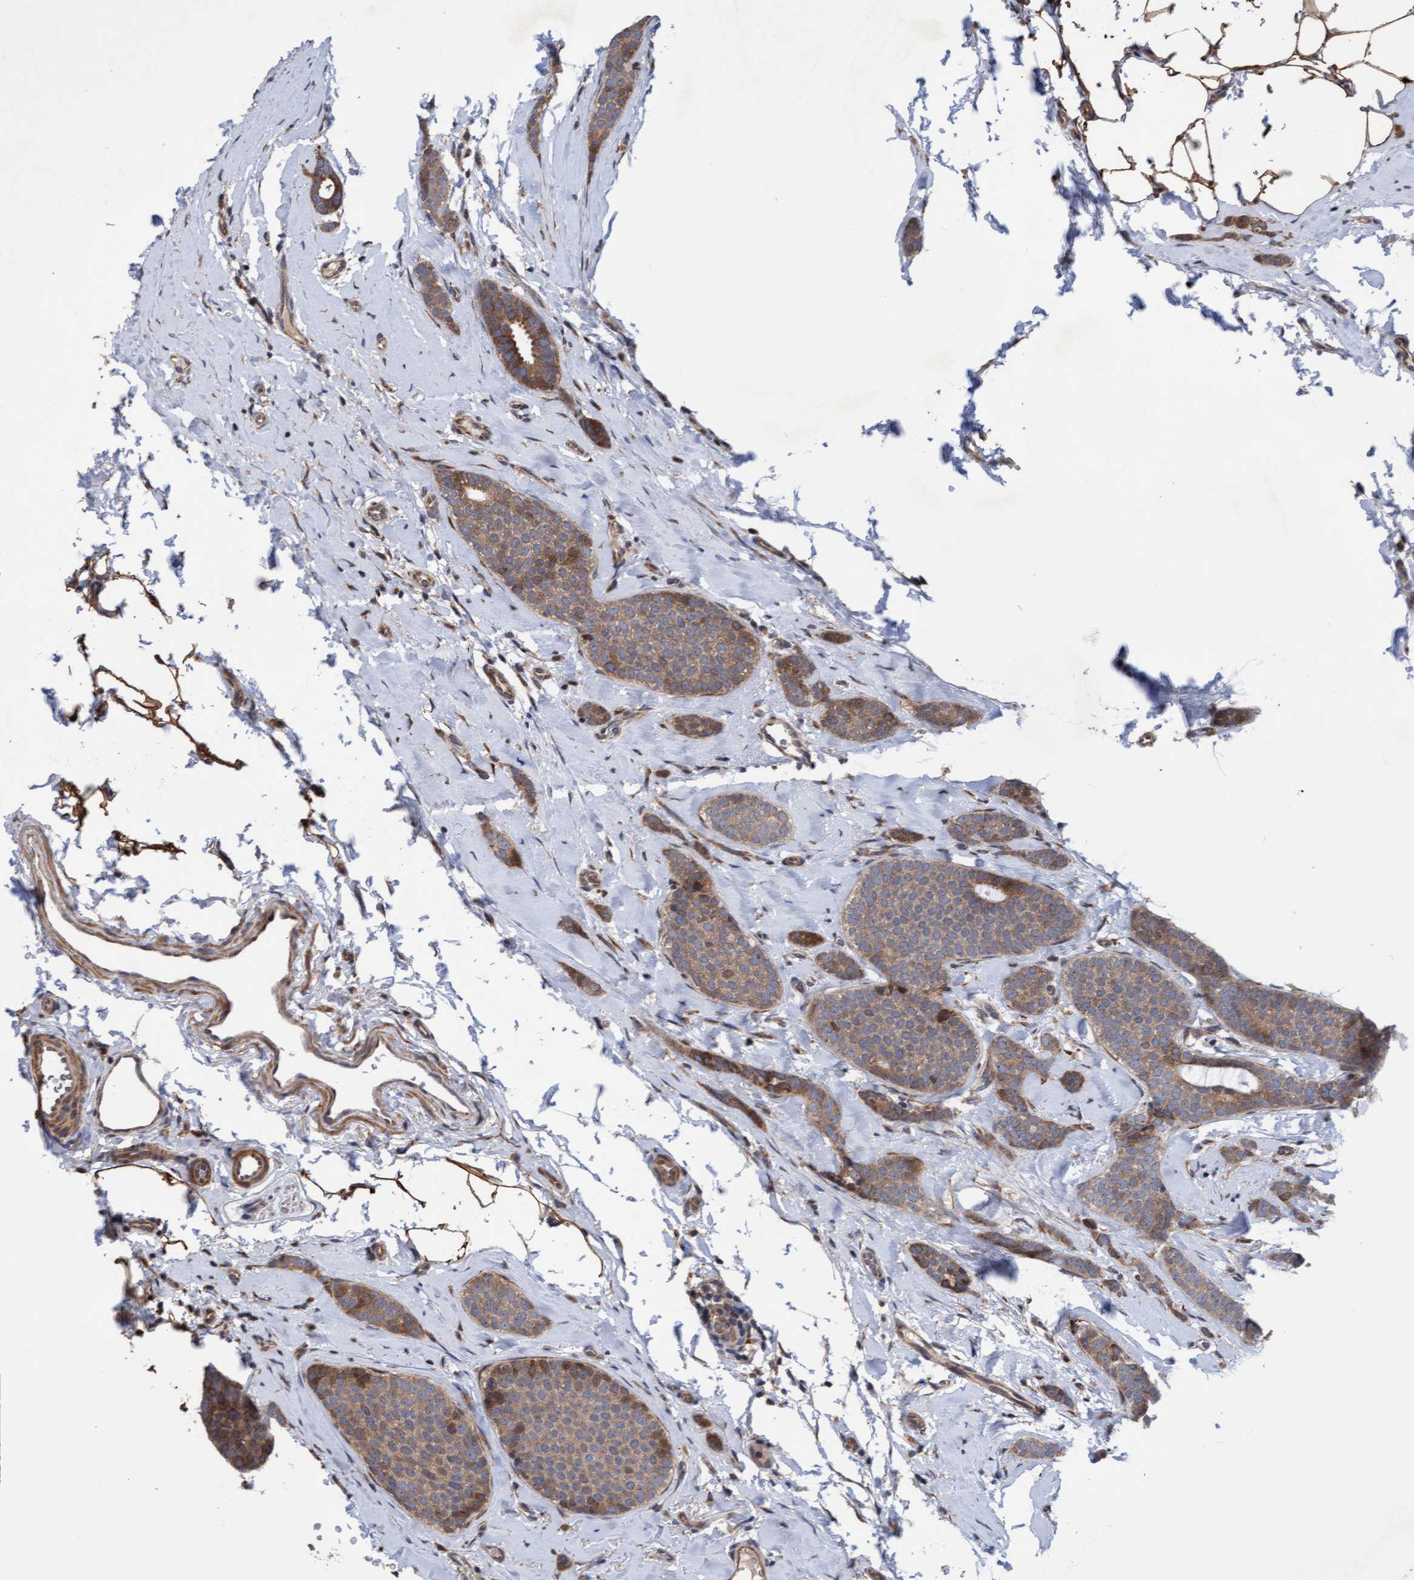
{"staining": {"intensity": "moderate", "quantity": ">75%", "location": "cytoplasmic/membranous"}, "tissue": "breast cancer", "cell_type": "Tumor cells", "image_type": "cancer", "snomed": [{"axis": "morphology", "description": "Lobular carcinoma"}, {"axis": "topography", "description": "Skin"}, {"axis": "topography", "description": "Breast"}], "caption": "Lobular carcinoma (breast) tissue shows moderate cytoplasmic/membranous positivity in approximately >75% of tumor cells", "gene": "ELP5", "patient": {"sex": "female", "age": 46}}